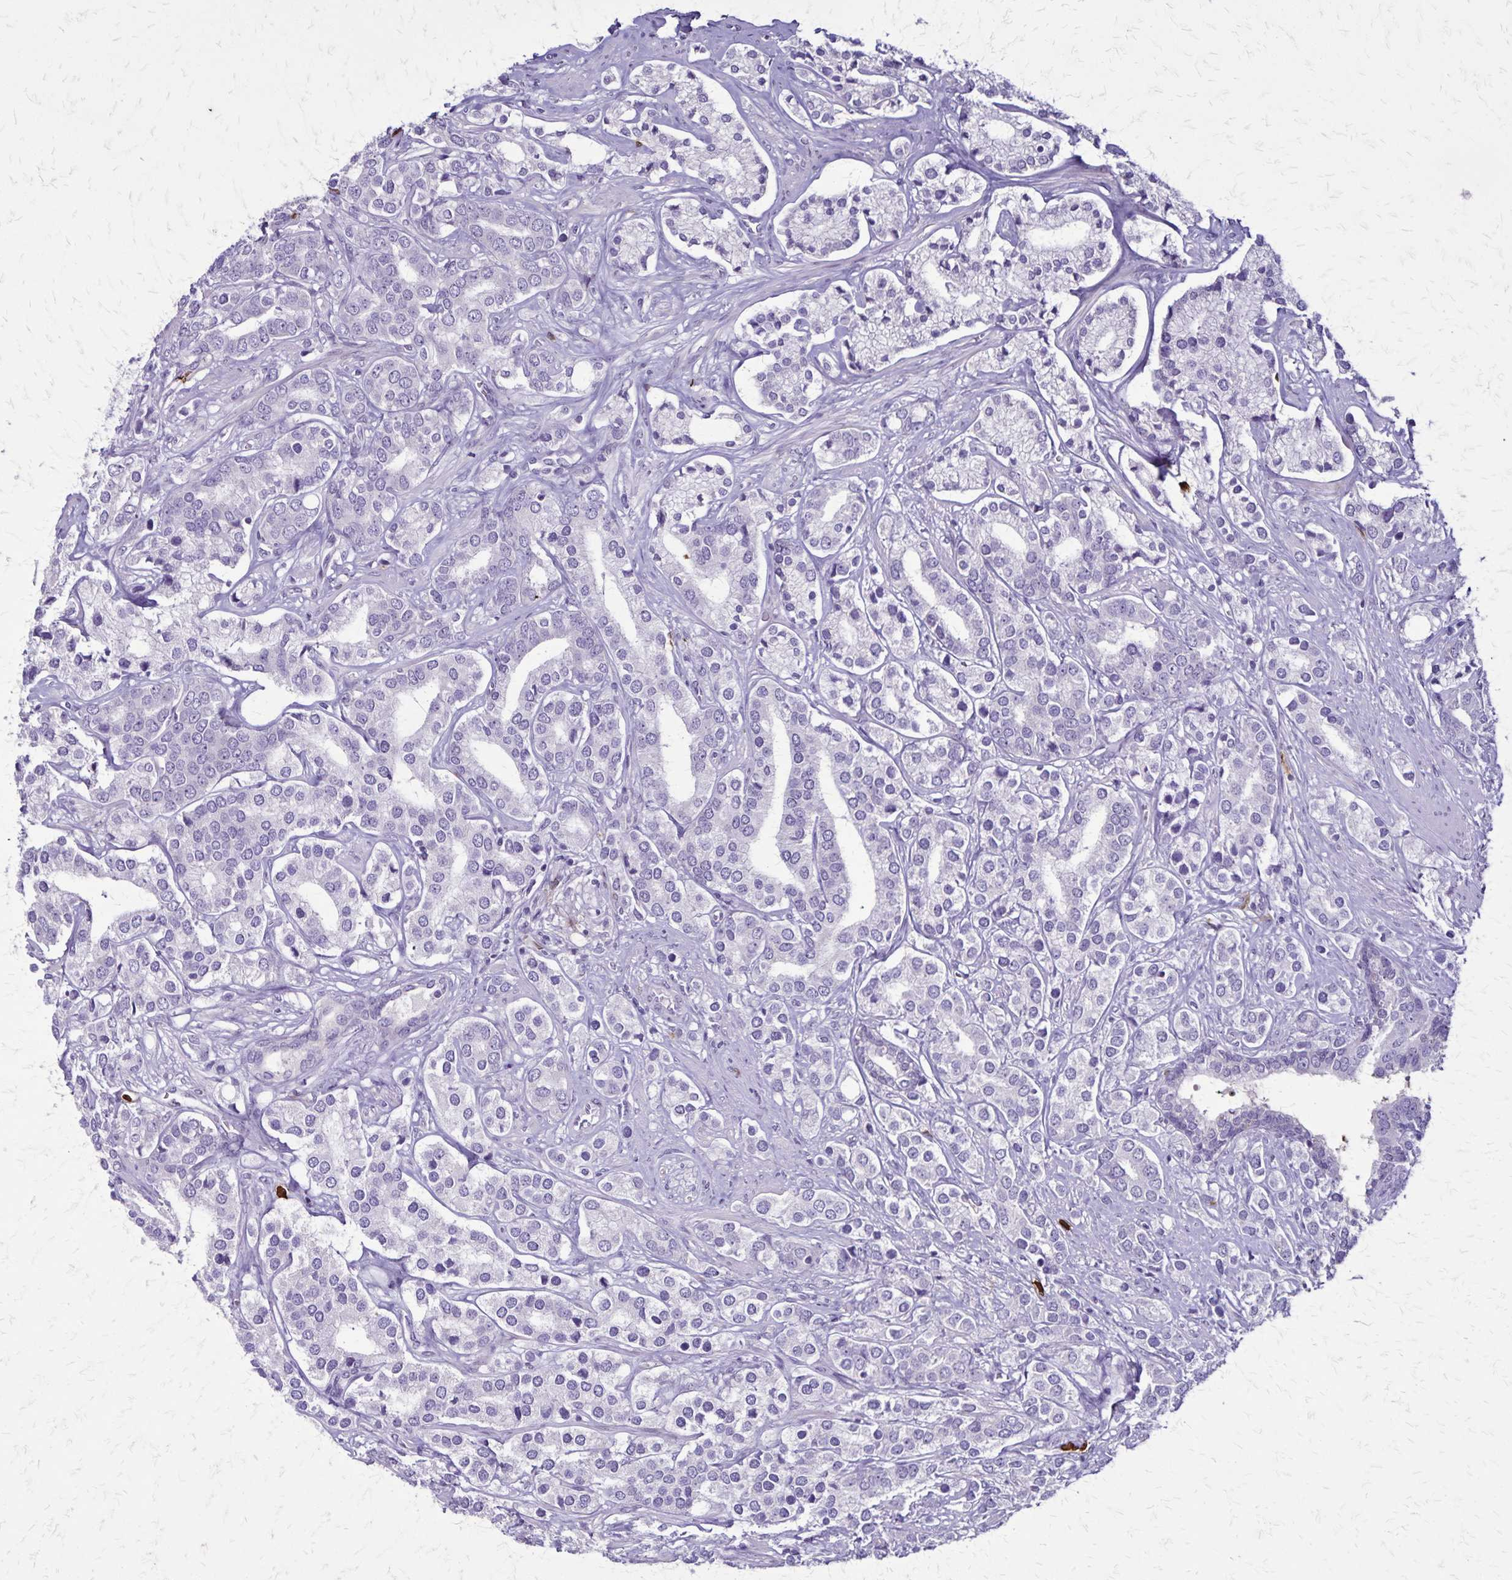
{"staining": {"intensity": "negative", "quantity": "none", "location": "none"}, "tissue": "prostate cancer", "cell_type": "Tumor cells", "image_type": "cancer", "snomed": [{"axis": "morphology", "description": "Adenocarcinoma, High grade"}, {"axis": "topography", "description": "Prostate"}], "caption": "The micrograph demonstrates no staining of tumor cells in prostate adenocarcinoma (high-grade).", "gene": "ULBP3", "patient": {"sex": "male", "age": 58}}